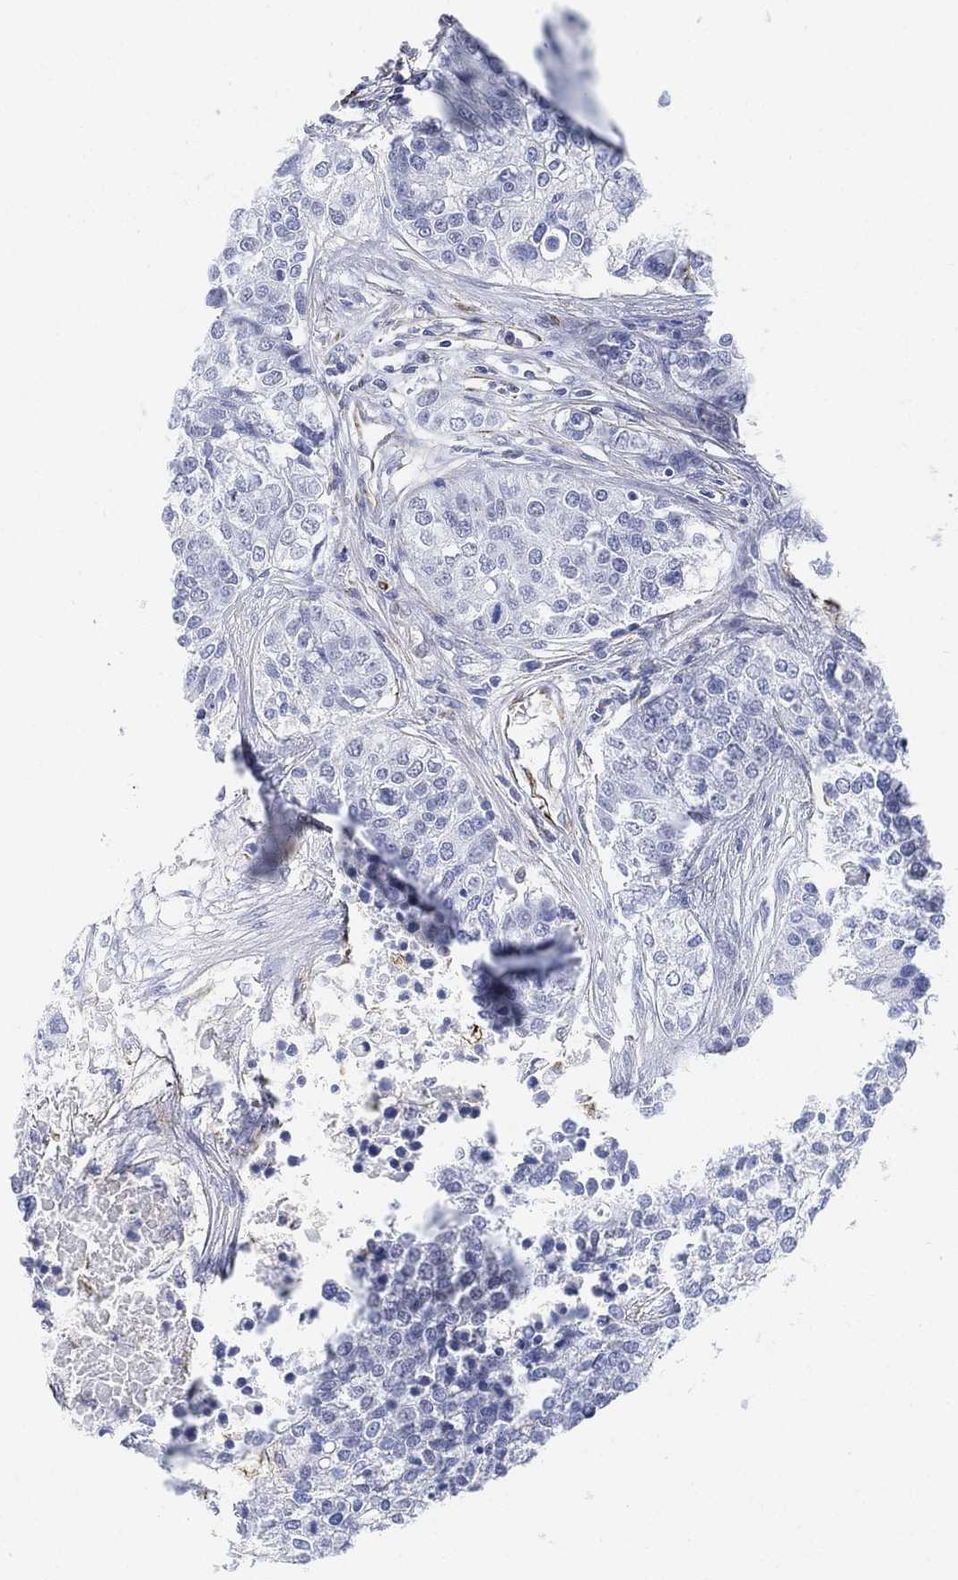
{"staining": {"intensity": "negative", "quantity": "none", "location": "none"}, "tissue": "carcinoid", "cell_type": "Tumor cells", "image_type": "cancer", "snomed": [{"axis": "morphology", "description": "Carcinoid, malignant, NOS"}, {"axis": "topography", "description": "Colon"}], "caption": "High power microscopy image of an immunohistochemistry photomicrograph of carcinoid (malignant), revealing no significant positivity in tumor cells.", "gene": "PSKH2", "patient": {"sex": "male", "age": 81}}